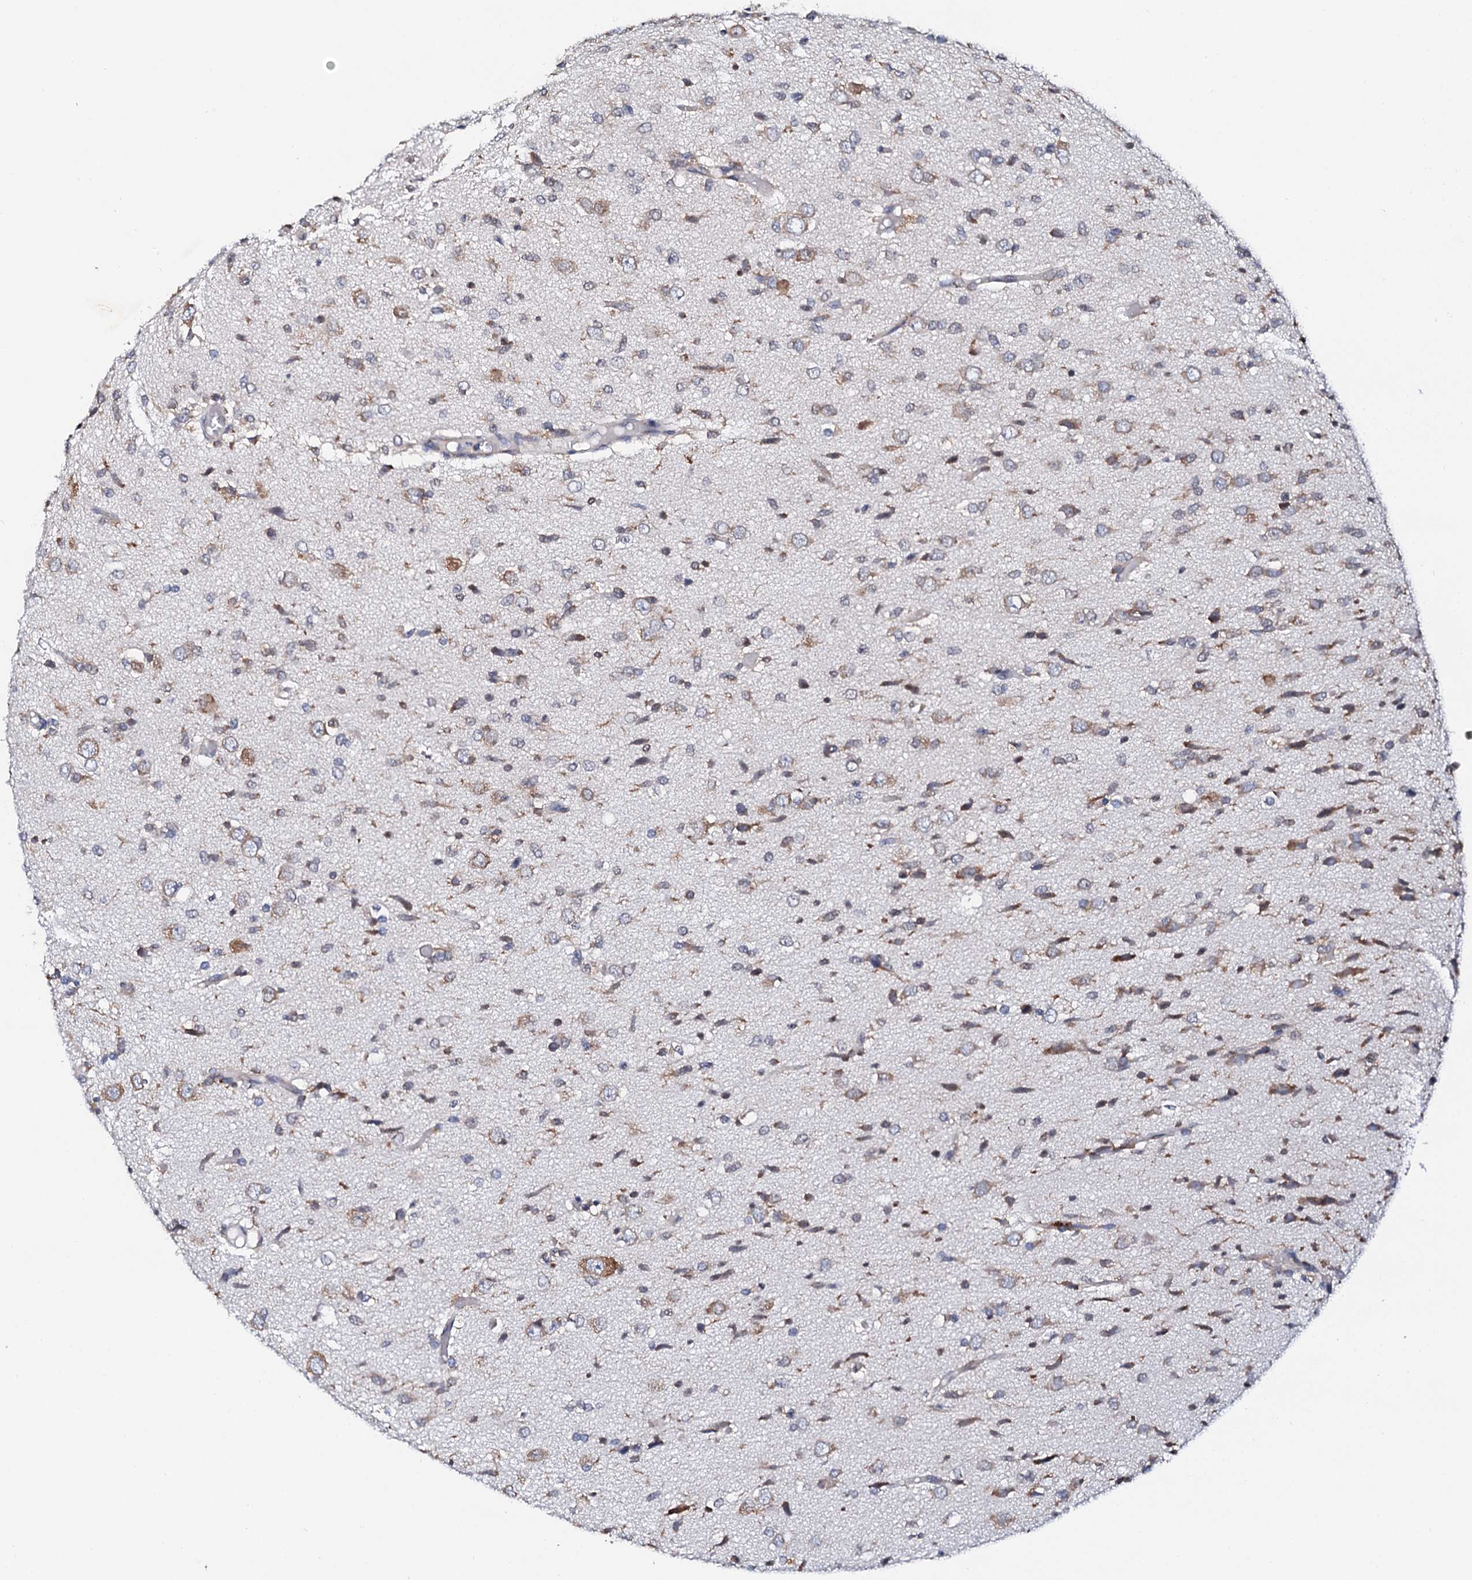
{"staining": {"intensity": "weak", "quantity": "25%-75%", "location": "cytoplasmic/membranous"}, "tissue": "glioma", "cell_type": "Tumor cells", "image_type": "cancer", "snomed": [{"axis": "morphology", "description": "Glioma, malignant, High grade"}, {"axis": "topography", "description": "Brain"}], "caption": "Immunohistochemistry (DAB) staining of malignant glioma (high-grade) reveals weak cytoplasmic/membranous protein expression in approximately 25%-75% of tumor cells.", "gene": "NUP58", "patient": {"sex": "female", "age": 59}}